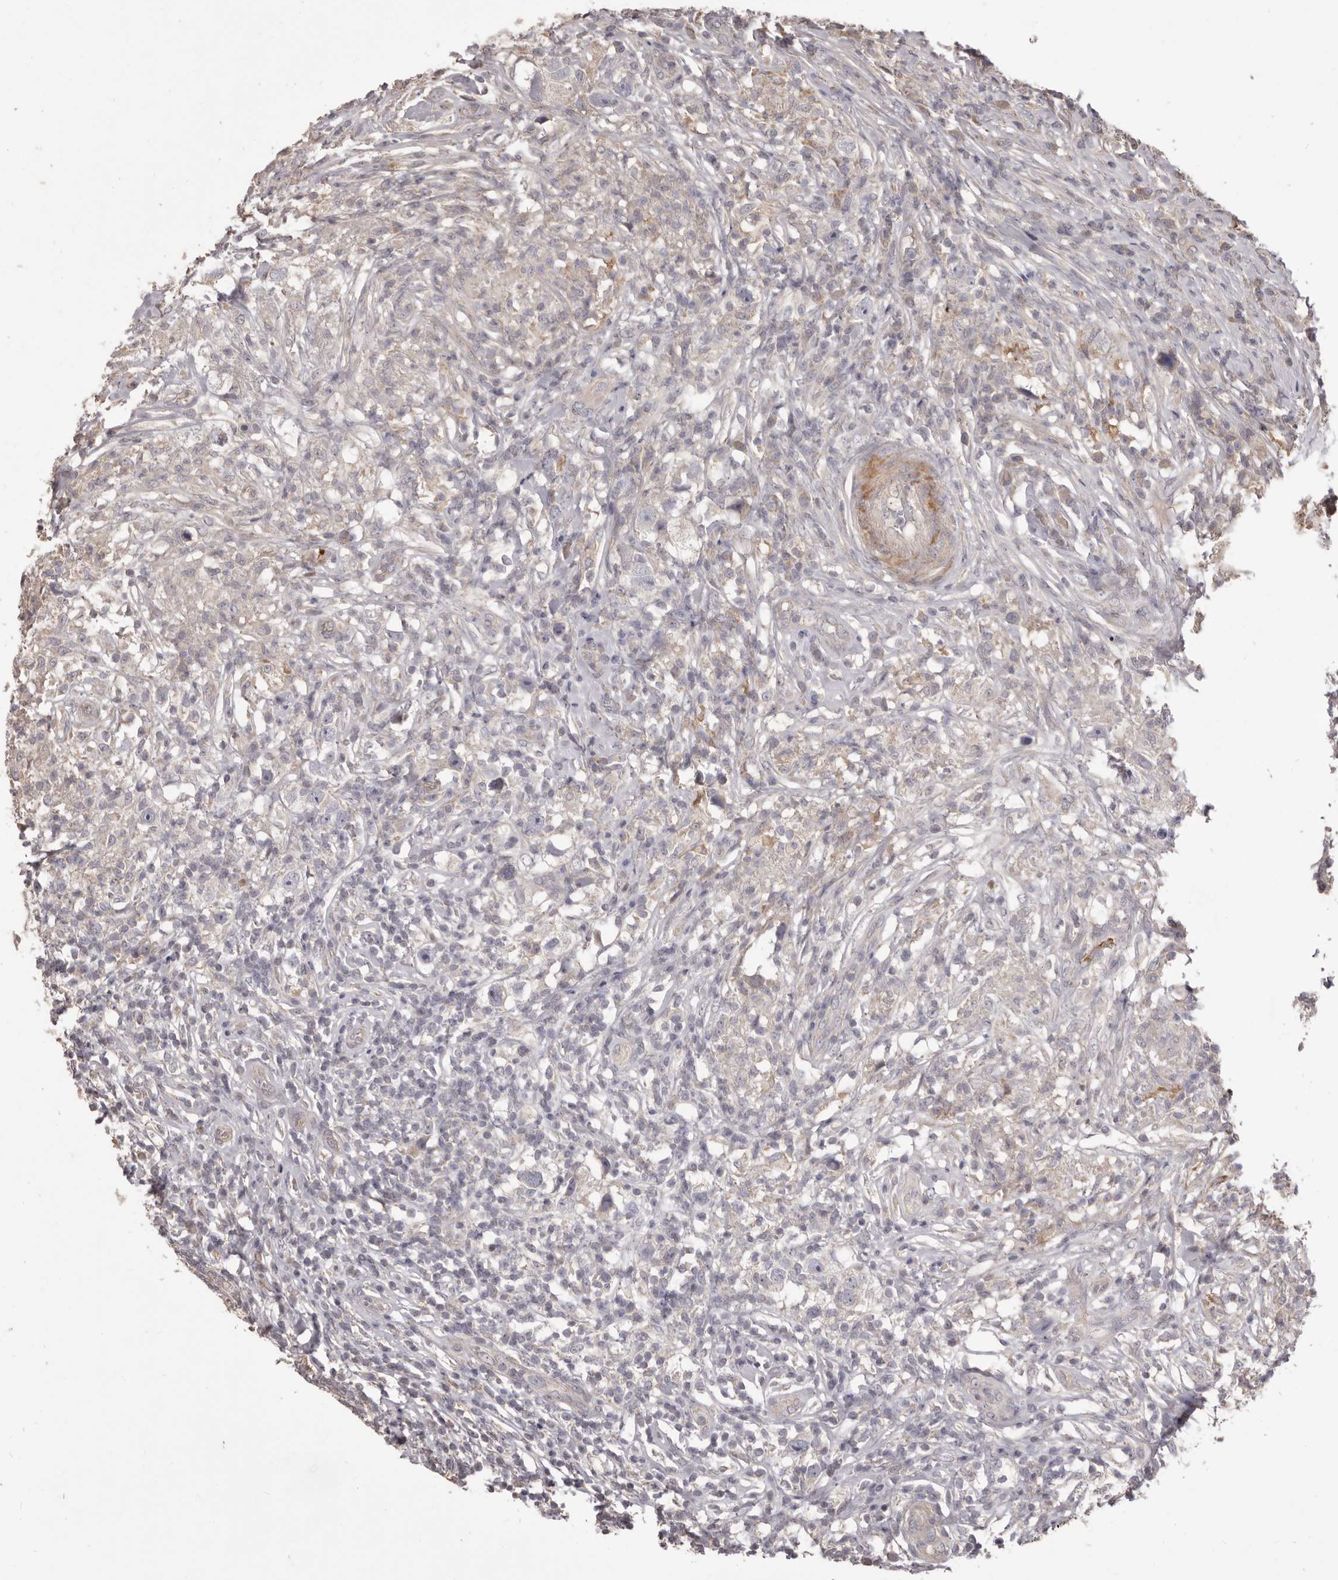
{"staining": {"intensity": "negative", "quantity": "none", "location": "none"}, "tissue": "testis cancer", "cell_type": "Tumor cells", "image_type": "cancer", "snomed": [{"axis": "morphology", "description": "Seminoma, NOS"}, {"axis": "topography", "description": "Testis"}], "caption": "An image of human seminoma (testis) is negative for staining in tumor cells. (DAB immunohistochemistry (IHC) visualized using brightfield microscopy, high magnification).", "gene": "HRH1", "patient": {"sex": "male", "age": 49}}